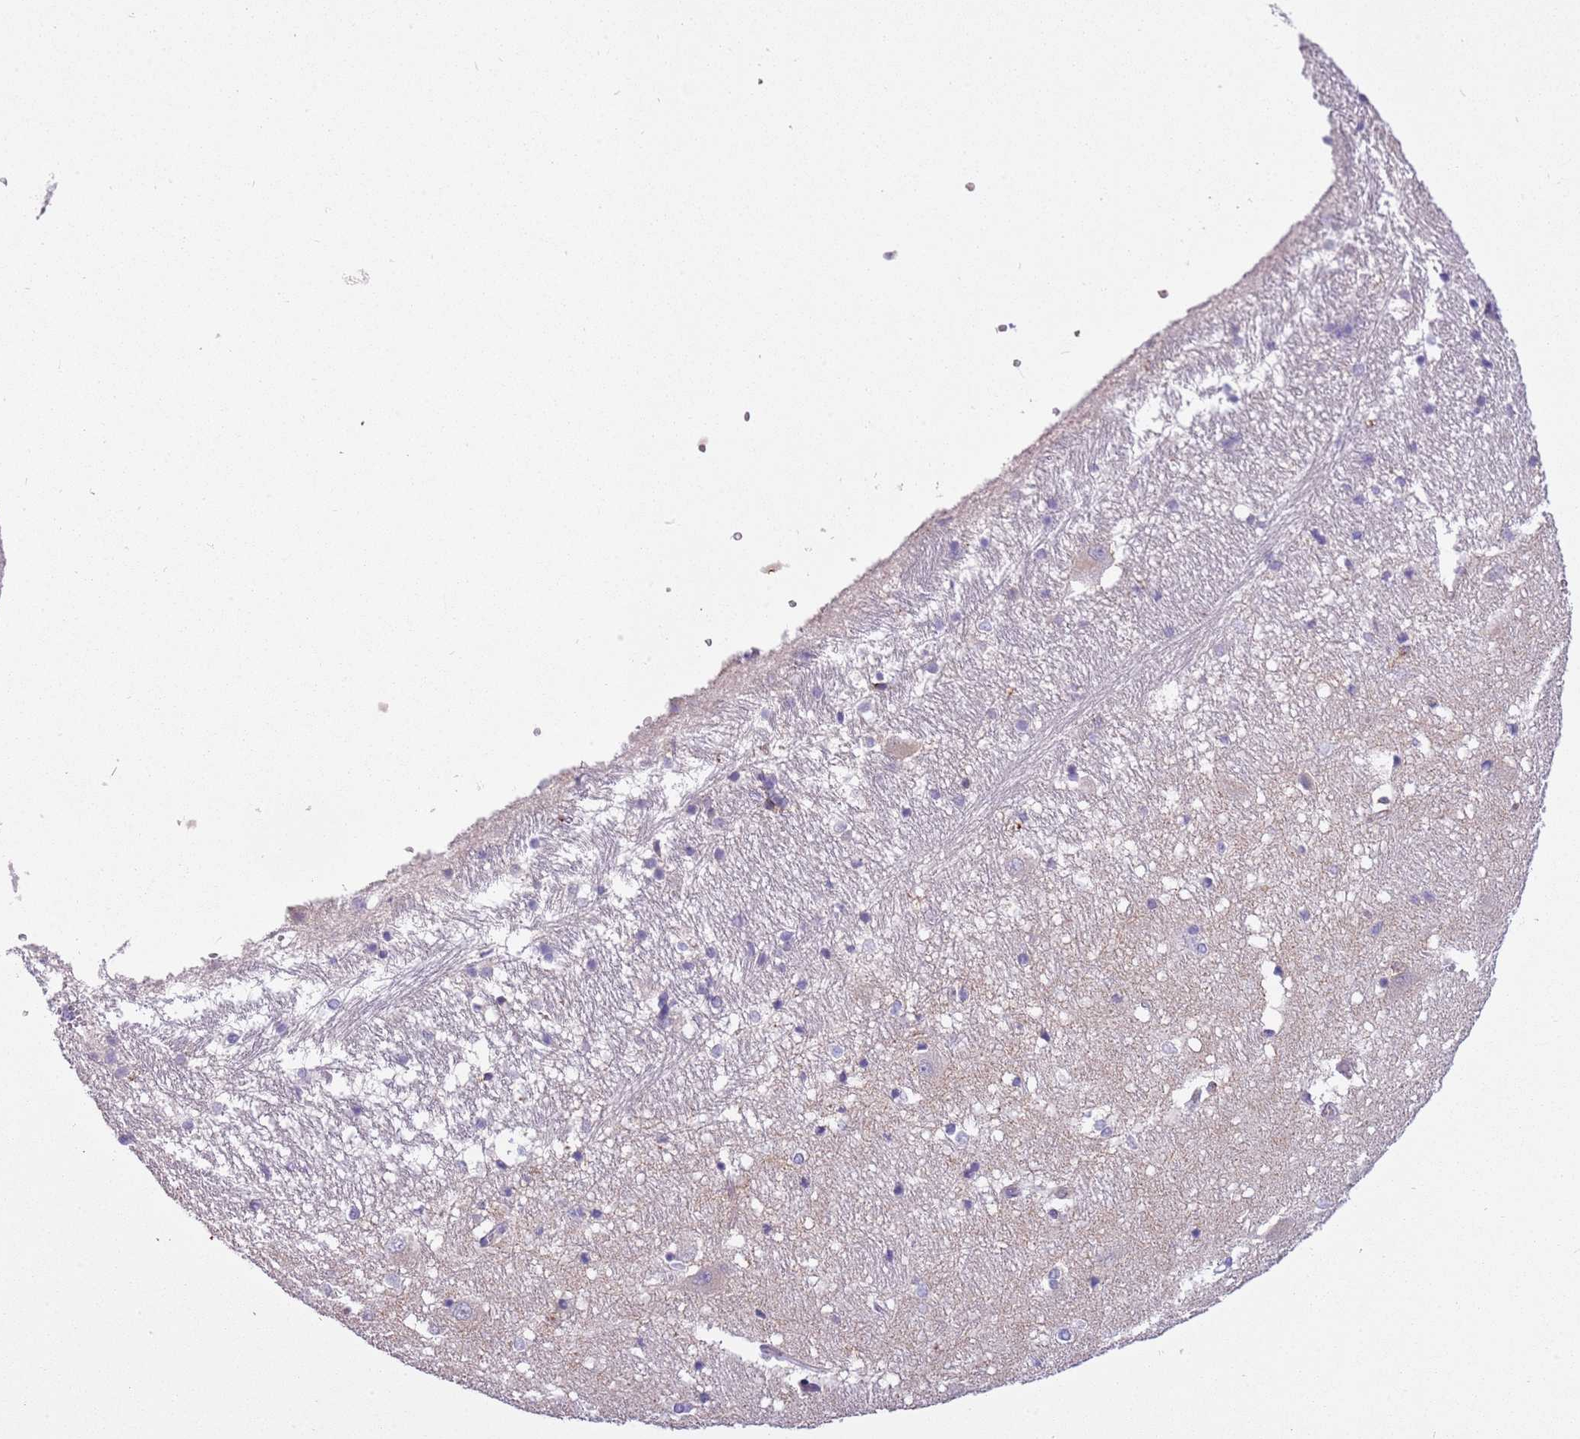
{"staining": {"intensity": "negative", "quantity": "none", "location": "none"}, "tissue": "caudate", "cell_type": "Glial cells", "image_type": "normal", "snomed": [{"axis": "morphology", "description": "Normal tissue, NOS"}, {"axis": "topography", "description": "Lateral ventricle wall"}], "caption": "Immunohistochemistry photomicrograph of normal caudate: caudate stained with DAB displays no significant protein positivity in glial cells.", "gene": "CFAP73", "patient": {"sex": "male", "age": 37}}